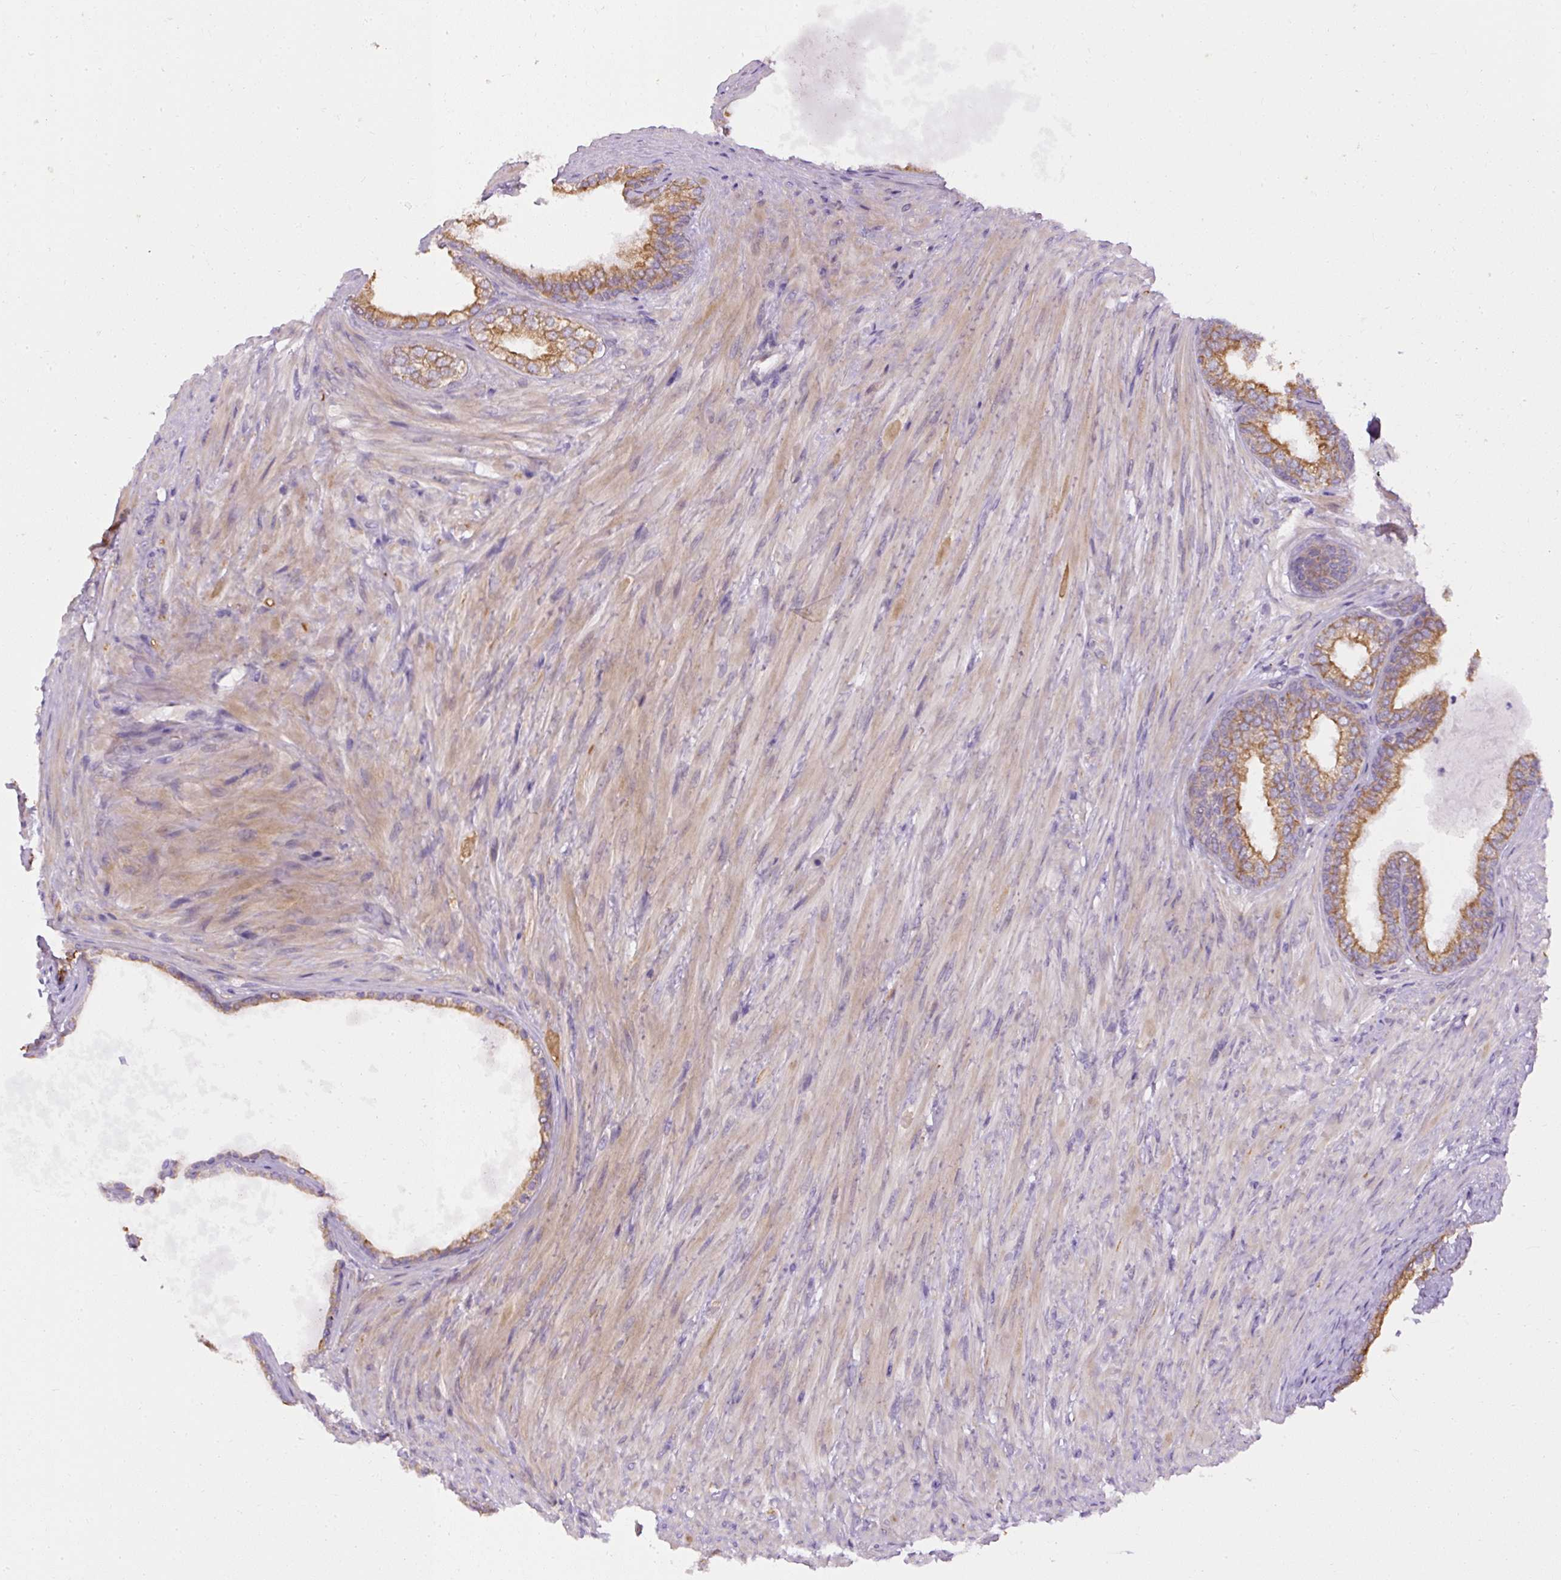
{"staining": {"intensity": "moderate", "quantity": ">75%", "location": "cytoplasmic/membranous"}, "tissue": "prostate", "cell_type": "Glandular cells", "image_type": "normal", "snomed": [{"axis": "morphology", "description": "Normal tissue, NOS"}, {"axis": "topography", "description": "Prostate"}], "caption": "About >75% of glandular cells in unremarkable human prostate exhibit moderate cytoplasmic/membranous protein staining as visualized by brown immunohistochemical staining.", "gene": "FAM149A", "patient": {"sex": "male", "age": 76}}